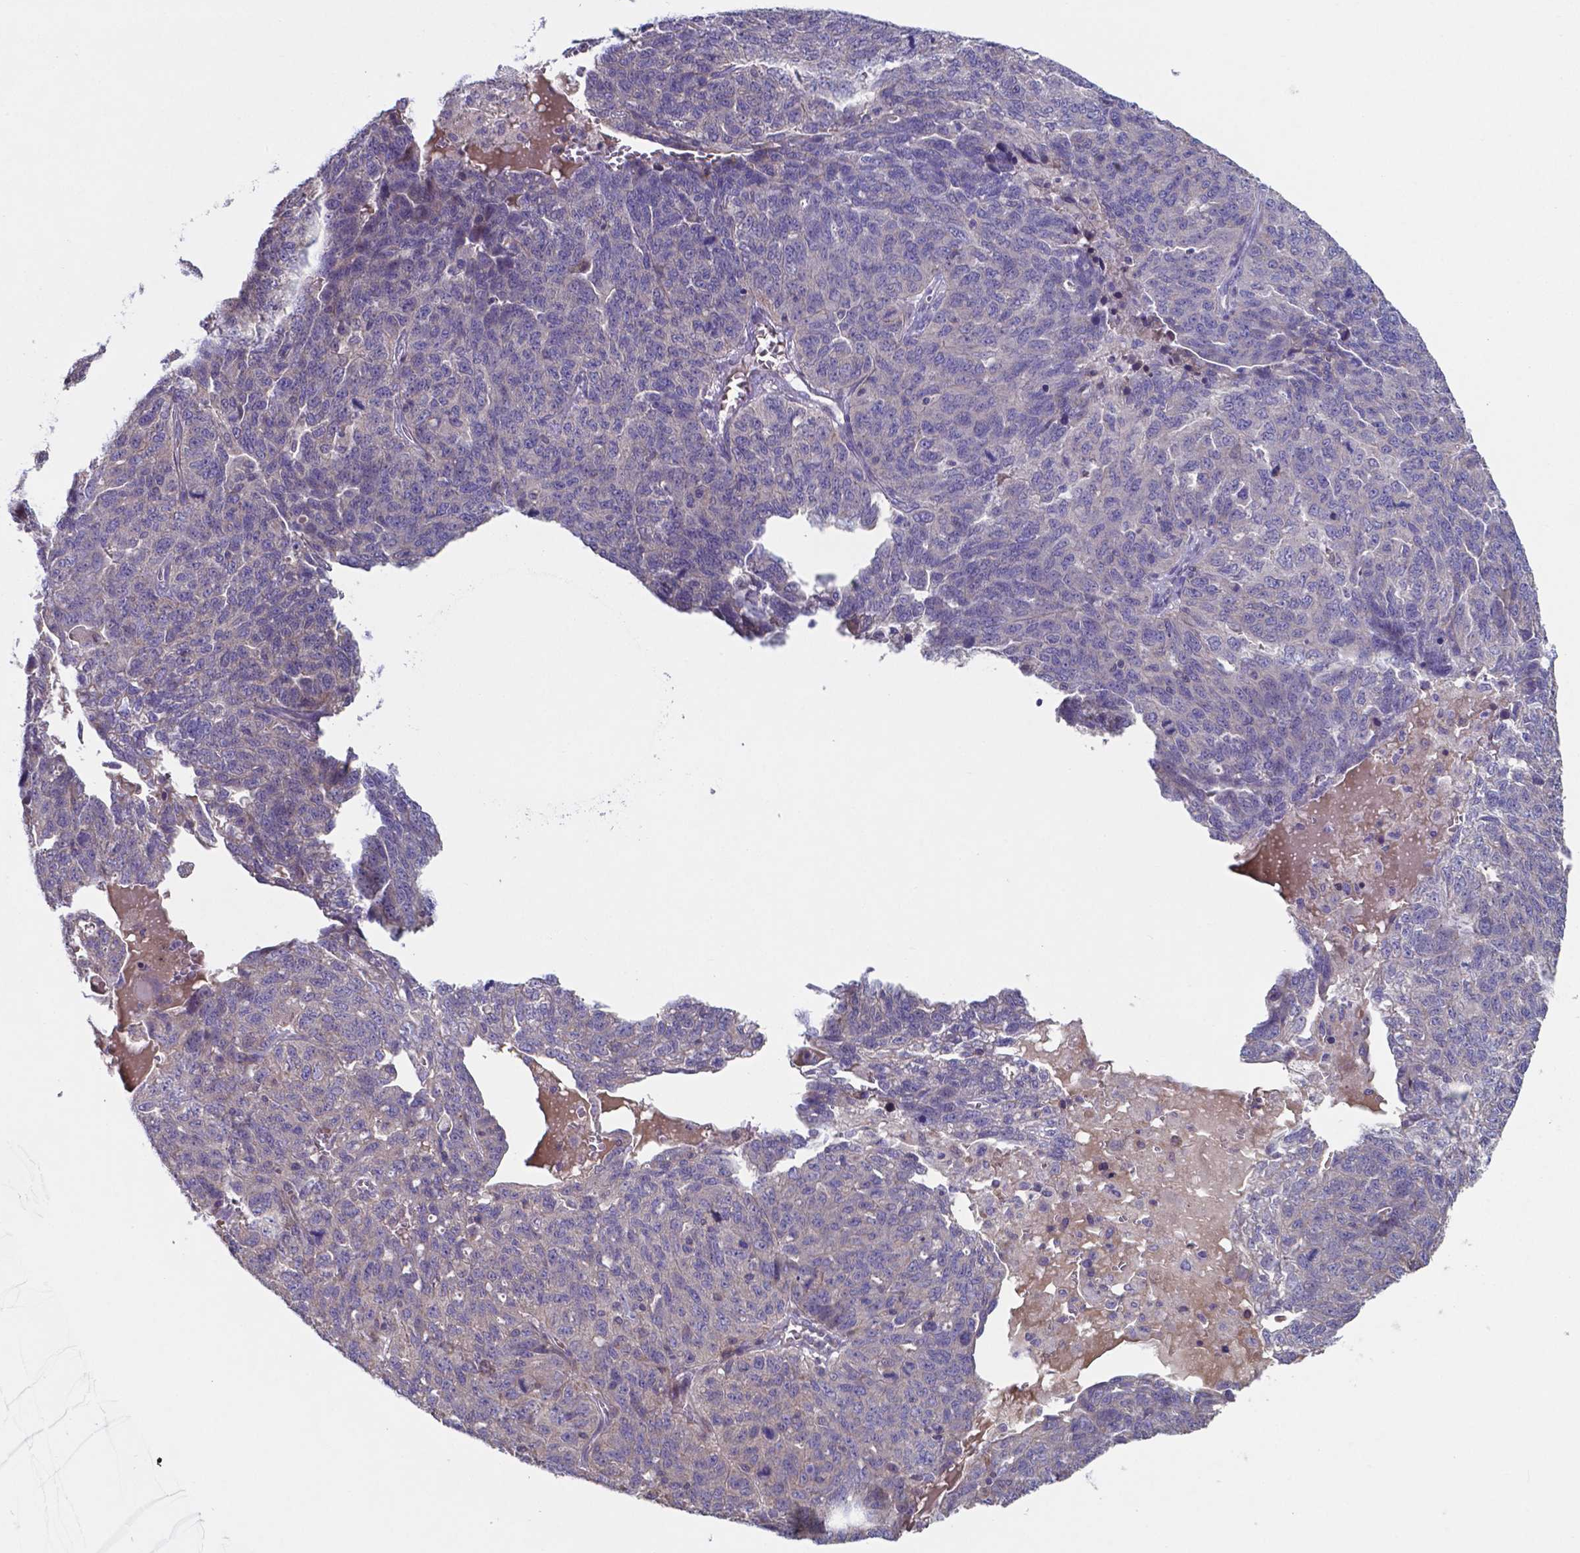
{"staining": {"intensity": "negative", "quantity": "none", "location": "none"}, "tissue": "ovarian cancer", "cell_type": "Tumor cells", "image_type": "cancer", "snomed": [{"axis": "morphology", "description": "Cystadenocarcinoma, serous, NOS"}, {"axis": "topography", "description": "Ovary"}], "caption": "Human serous cystadenocarcinoma (ovarian) stained for a protein using IHC exhibits no staining in tumor cells.", "gene": "TYRO3", "patient": {"sex": "female", "age": 71}}